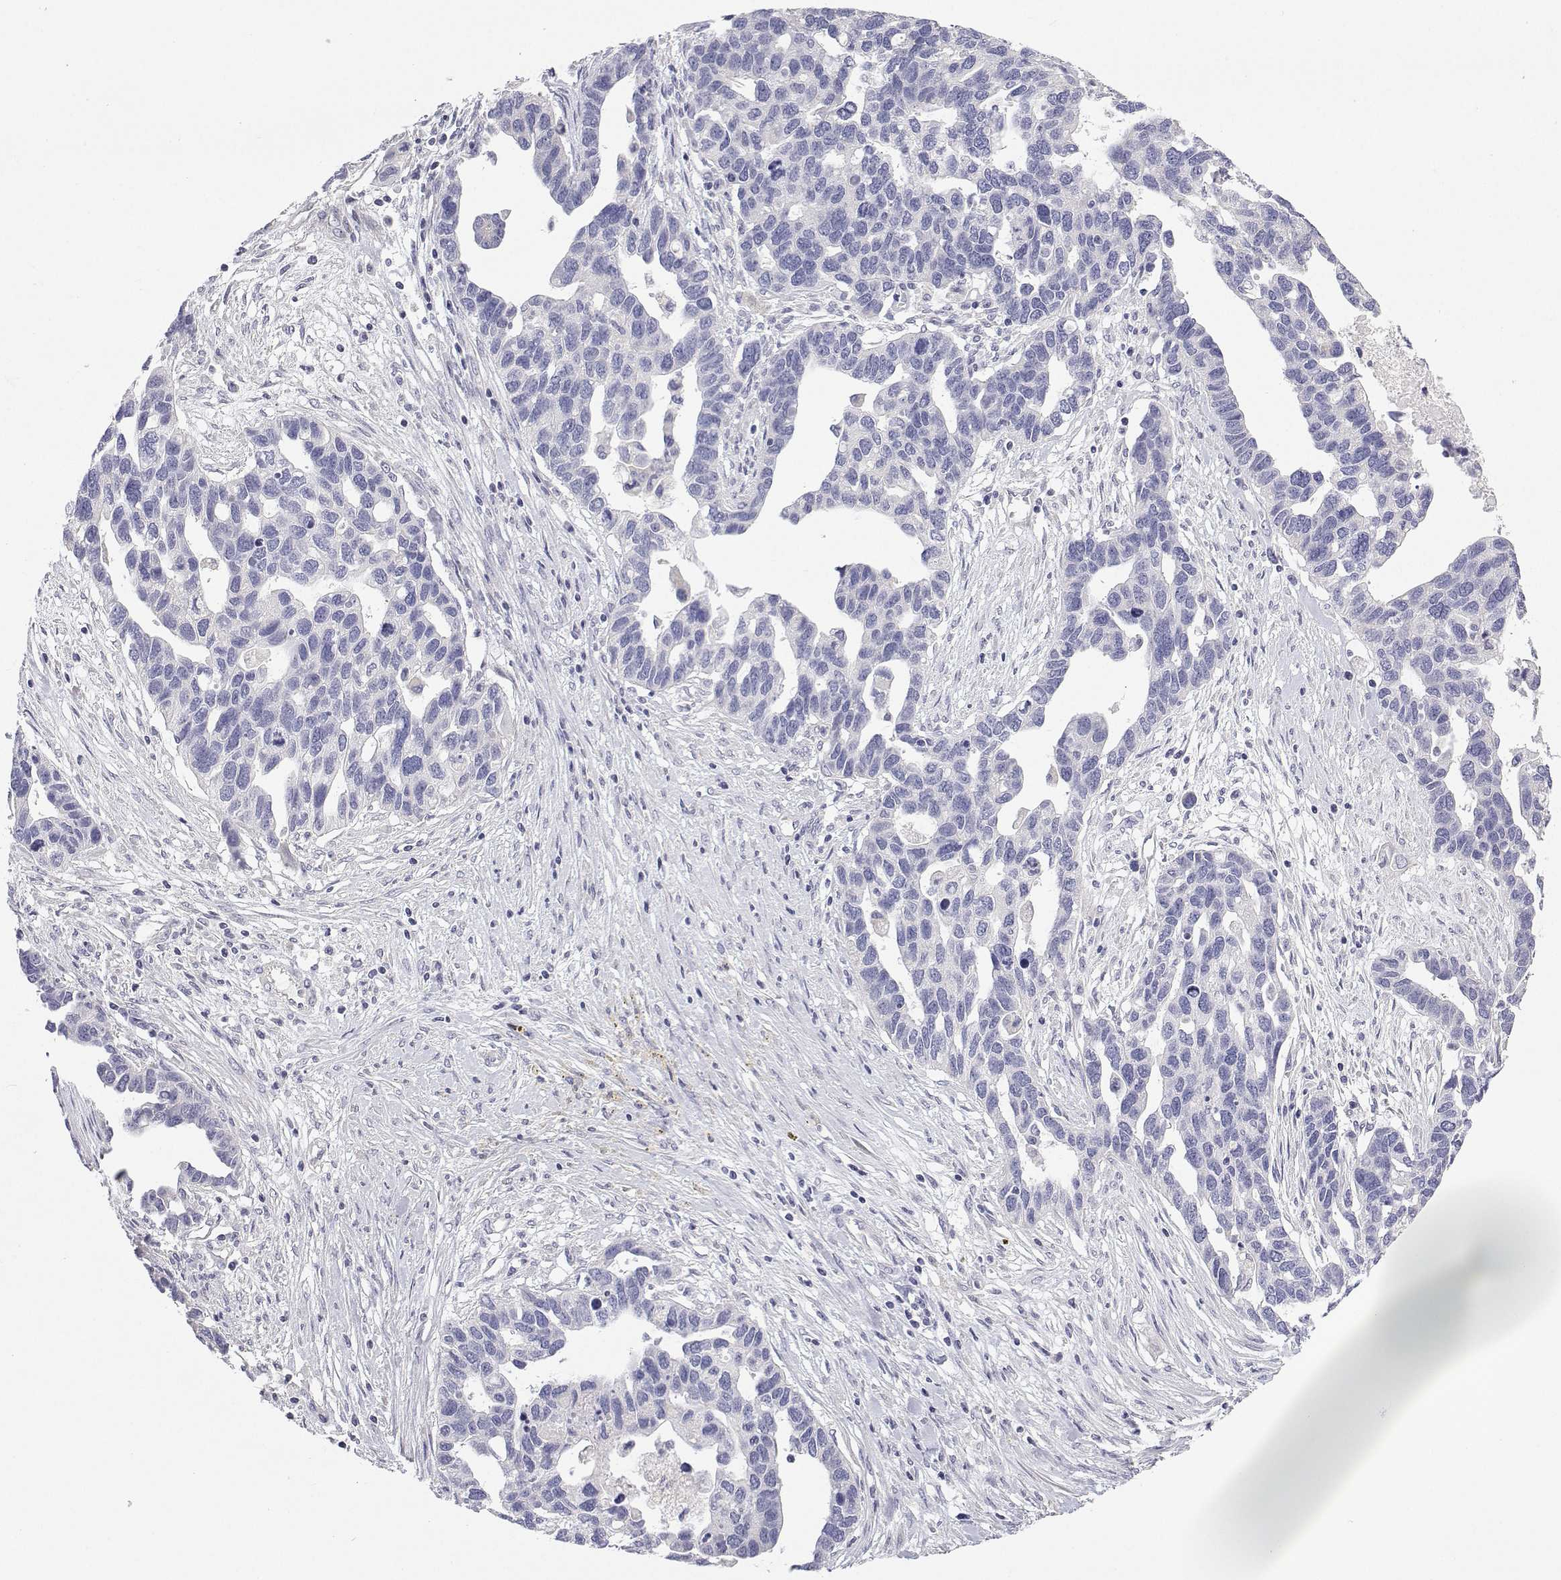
{"staining": {"intensity": "negative", "quantity": "none", "location": "none"}, "tissue": "ovarian cancer", "cell_type": "Tumor cells", "image_type": "cancer", "snomed": [{"axis": "morphology", "description": "Cystadenocarcinoma, serous, NOS"}, {"axis": "topography", "description": "Ovary"}], "caption": "Human ovarian serous cystadenocarcinoma stained for a protein using immunohistochemistry (IHC) reveals no staining in tumor cells.", "gene": "ANKRD65", "patient": {"sex": "female", "age": 54}}